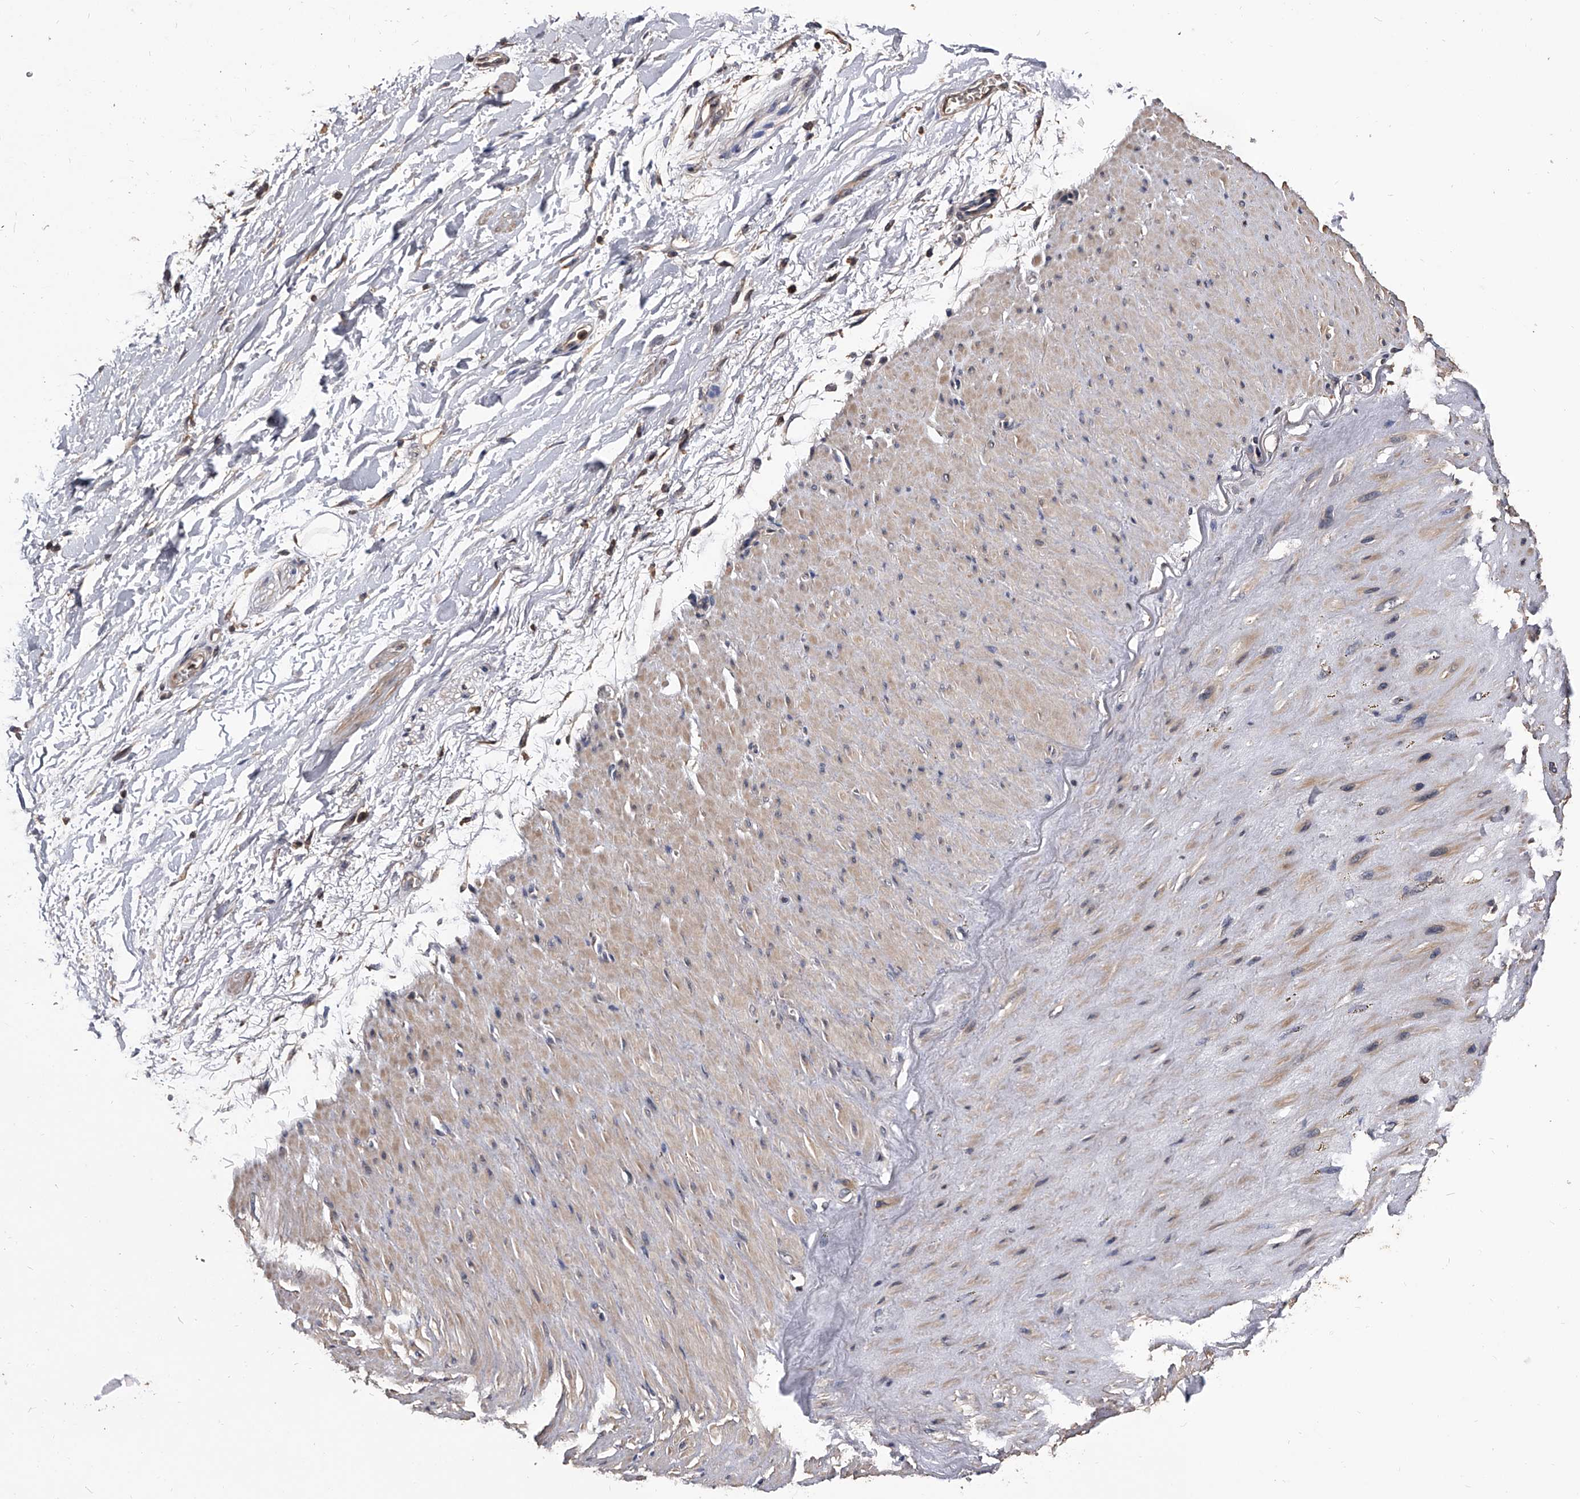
{"staining": {"intensity": "negative", "quantity": "none", "location": "none"}, "tissue": "adipose tissue", "cell_type": "Adipocytes", "image_type": "normal", "snomed": [{"axis": "morphology", "description": "Normal tissue, NOS"}, {"axis": "topography", "description": "Soft tissue"}], "caption": "Adipocytes are negative for brown protein staining in unremarkable adipose tissue. Nuclei are stained in blue.", "gene": "EFCAB7", "patient": {"sex": "male", "age": 72}}